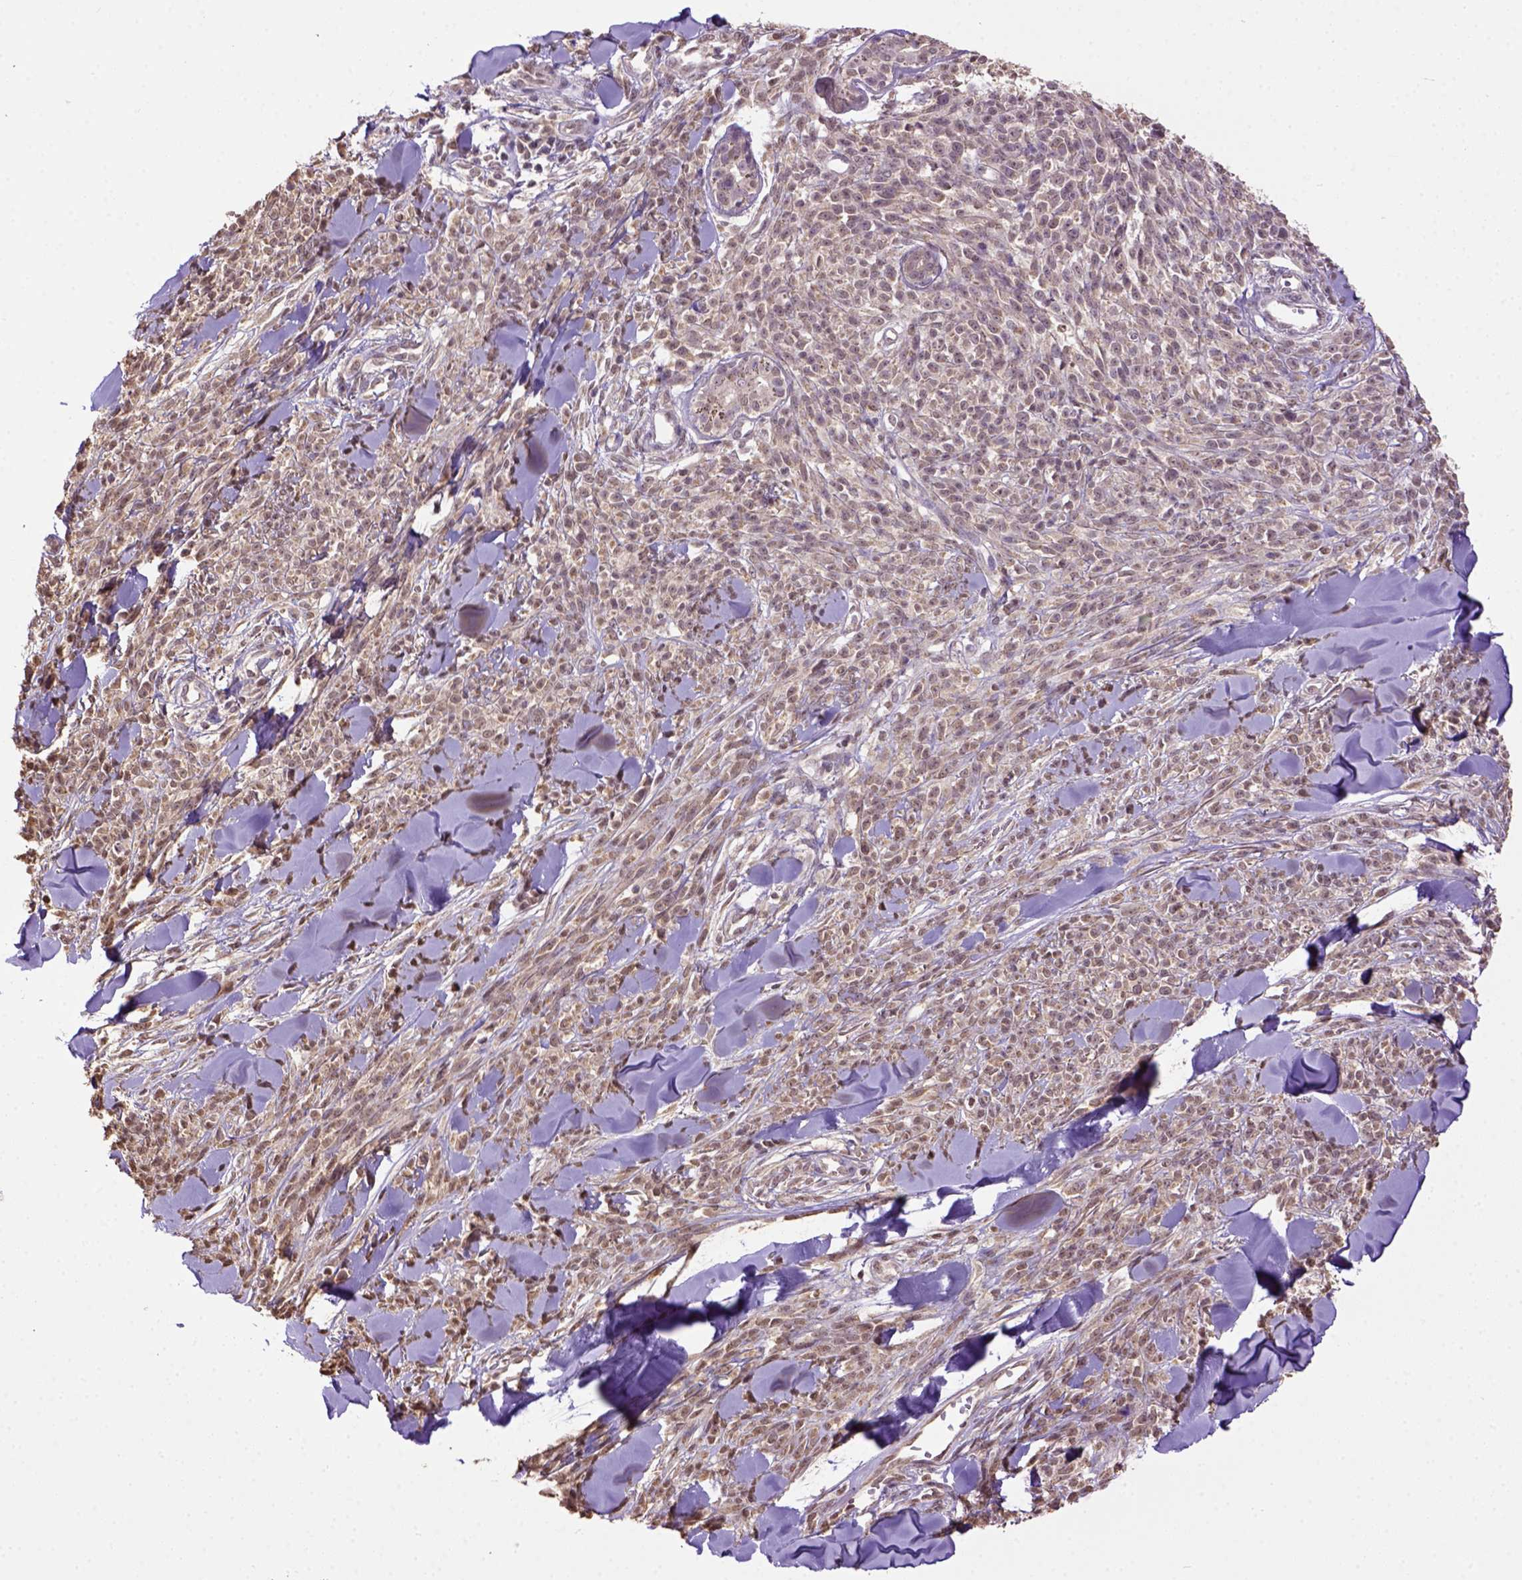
{"staining": {"intensity": "weak", "quantity": ">75%", "location": "cytoplasmic/membranous"}, "tissue": "melanoma", "cell_type": "Tumor cells", "image_type": "cancer", "snomed": [{"axis": "morphology", "description": "Malignant melanoma, NOS"}, {"axis": "topography", "description": "Skin"}, {"axis": "topography", "description": "Skin of trunk"}], "caption": "Melanoma stained with a brown dye demonstrates weak cytoplasmic/membranous positive staining in approximately >75% of tumor cells.", "gene": "WDR17", "patient": {"sex": "male", "age": 74}}